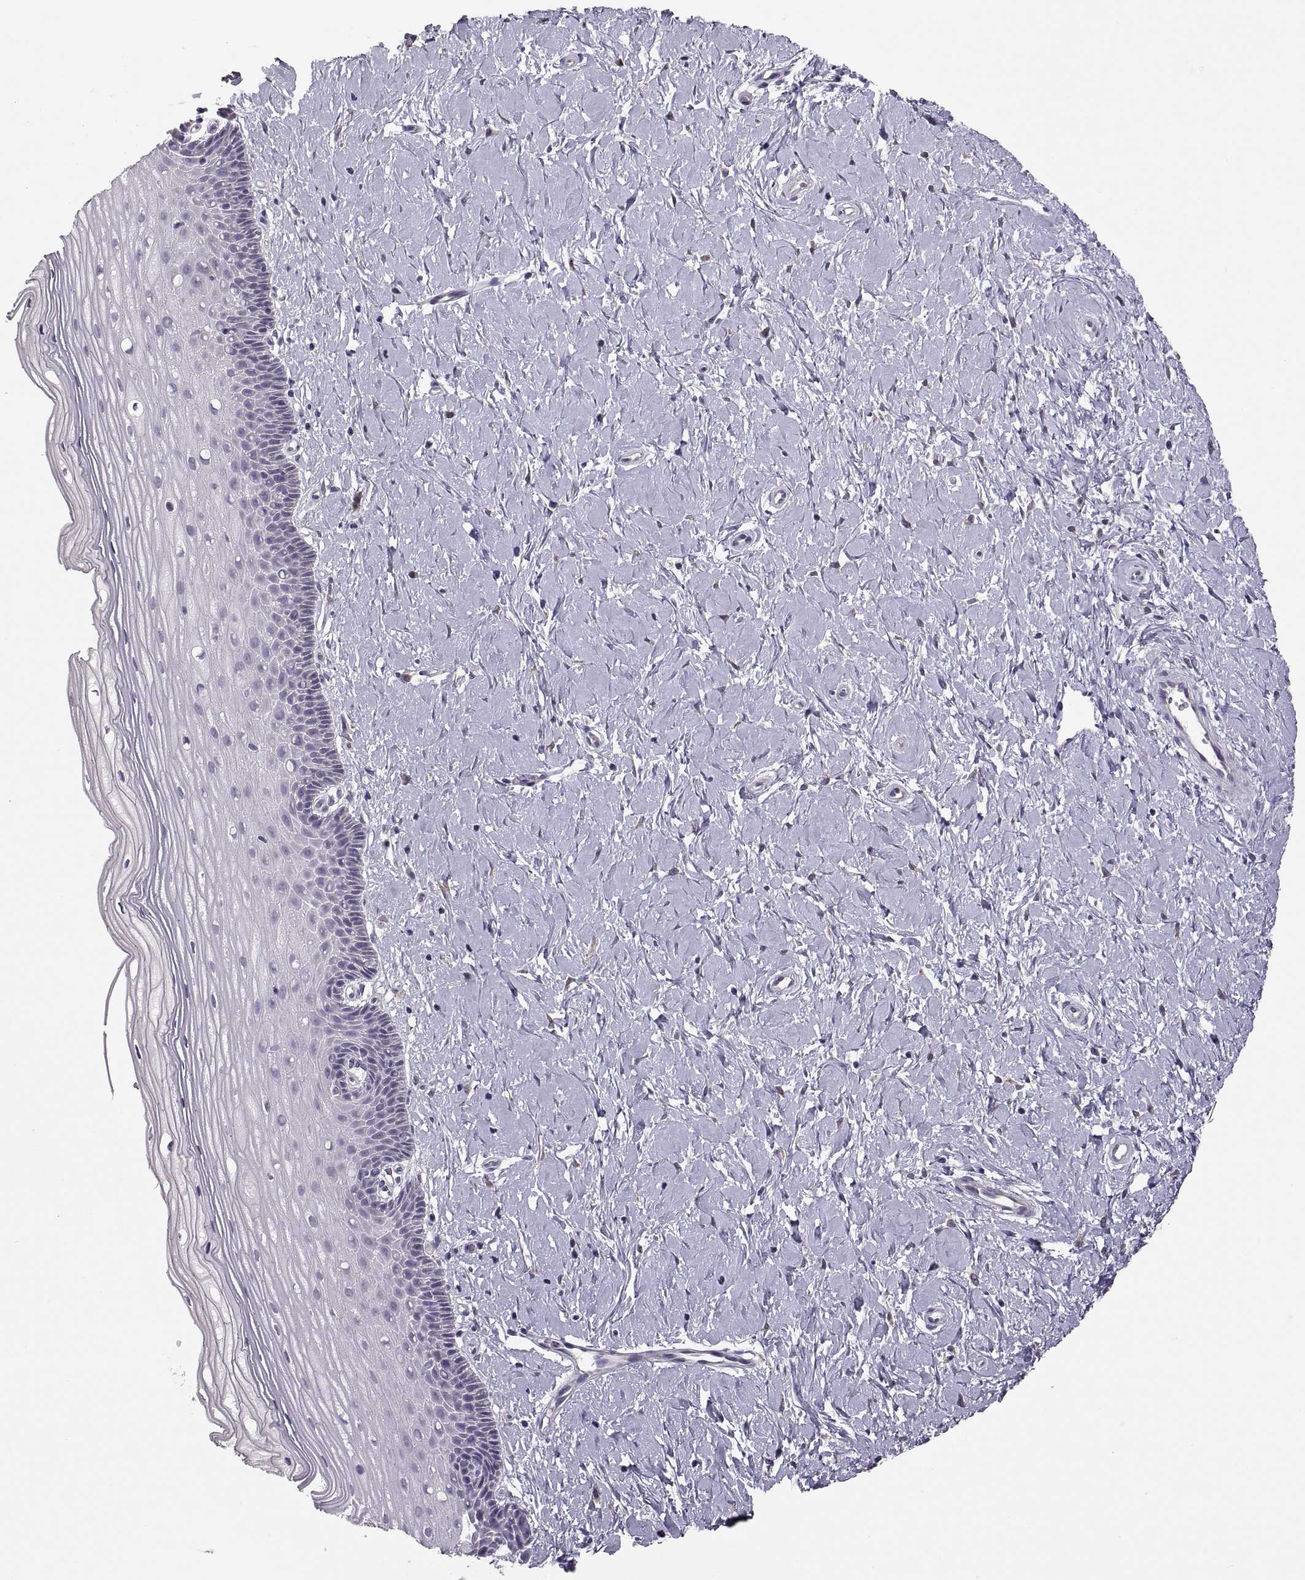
{"staining": {"intensity": "negative", "quantity": "none", "location": "none"}, "tissue": "cervix", "cell_type": "Glandular cells", "image_type": "normal", "snomed": [{"axis": "morphology", "description": "Normal tissue, NOS"}, {"axis": "topography", "description": "Cervix"}], "caption": "Micrograph shows no significant protein staining in glandular cells of unremarkable cervix. (Stains: DAB (3,3'-diaminobenzidine) IHC with hematoxylin counter stain, Microscopy: brightfield microscopy at high magnification).", "gene": "ACSBG2", "patient": {"sex": "female", "age": 37}}